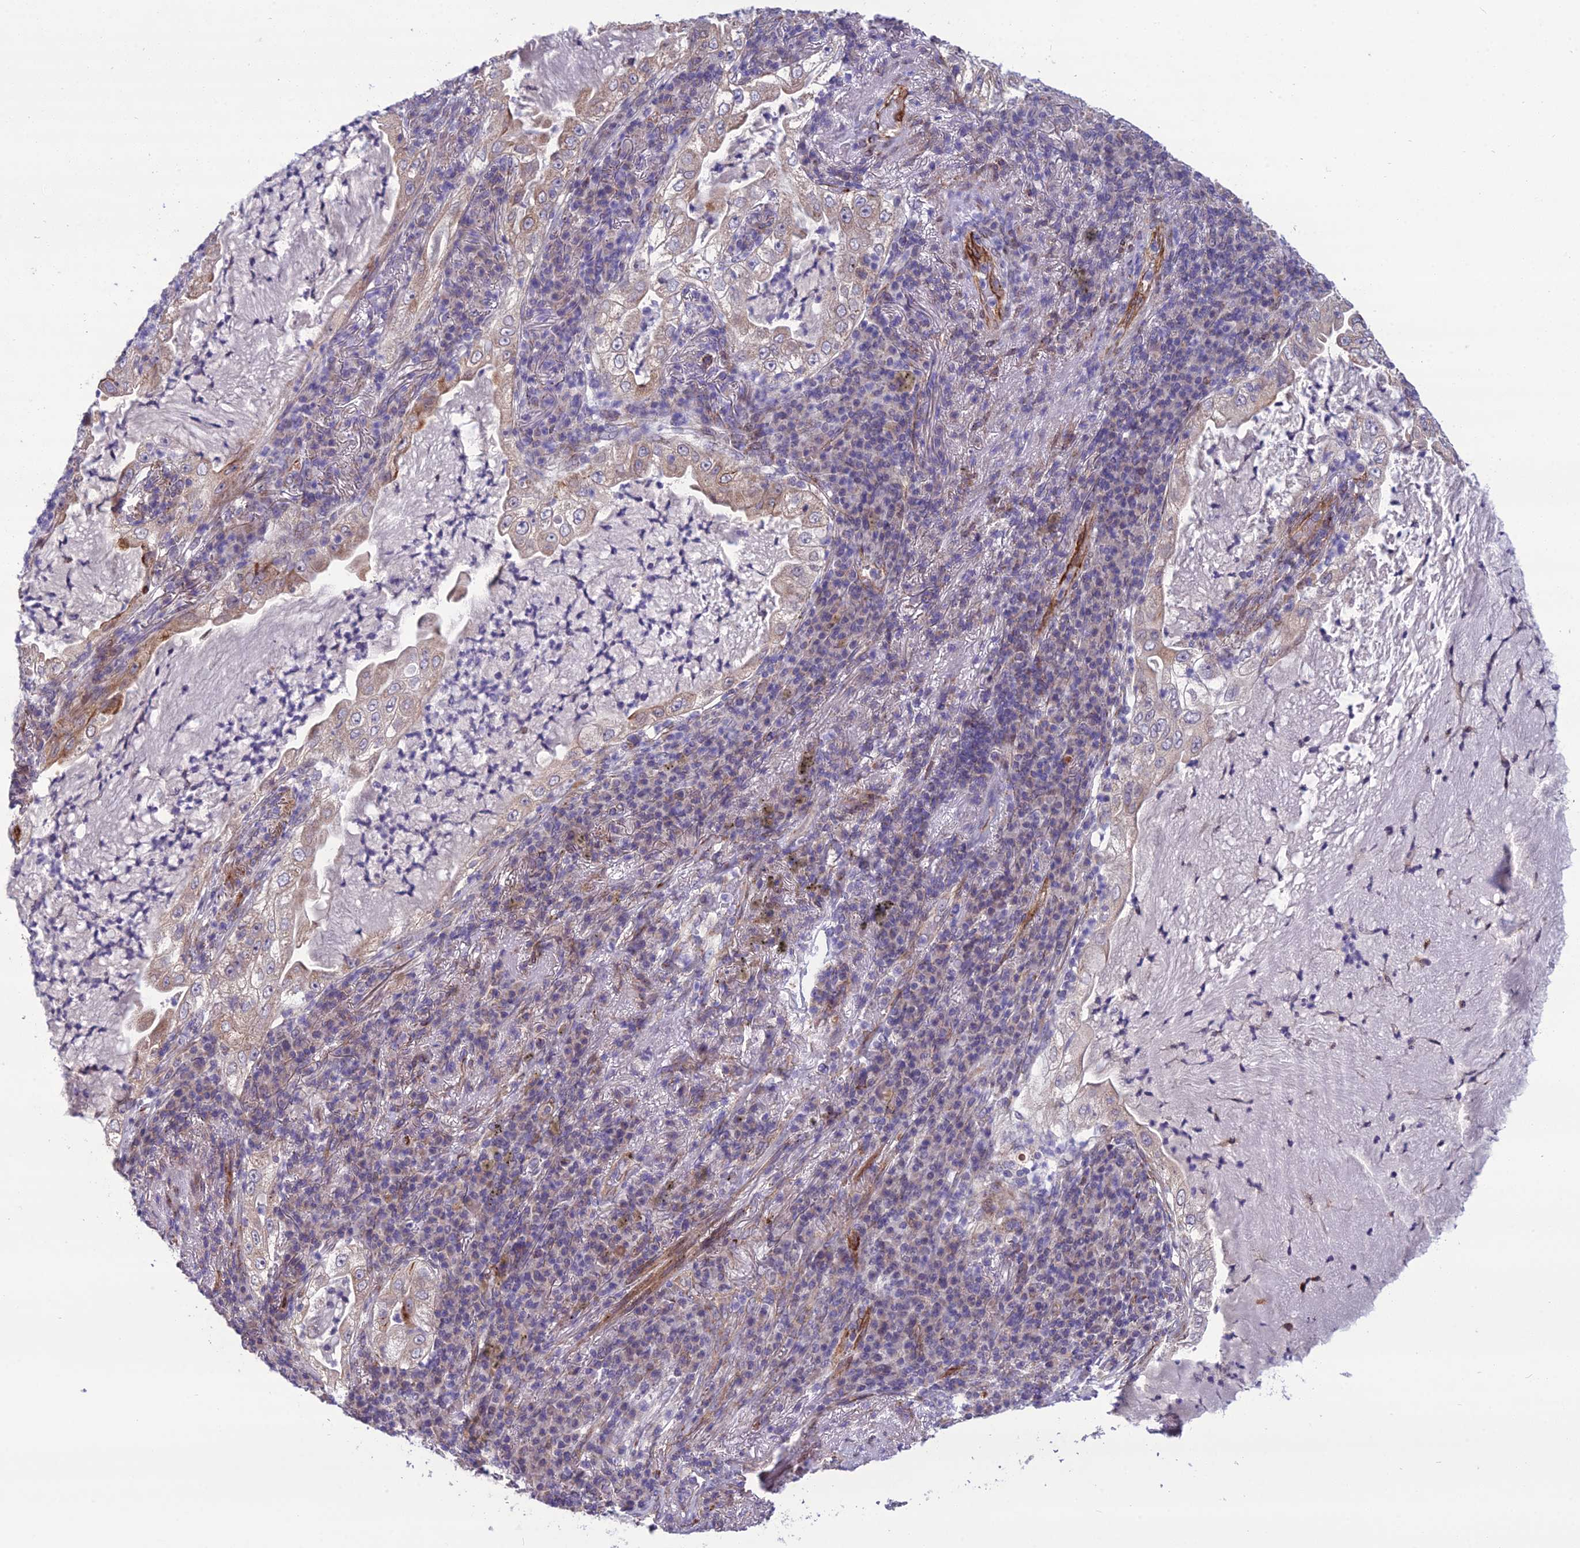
{"staining": {"intensity": "weak", "quantity": "25%-75%", "location": "cytoplasmic/membranous"}, "tissue": "lung cancer", "cell_type": "Tumor cells", "image_type": "cancer", "snomed": [{"axis": "morphology", "description": "Adenocarcinoma, NOS"}, {"axis": "topography", "description": "Lung"}], "caption": "This is an image of immunohistochemistry (IHC) staining of lung cancer, which shows weak staining in the cytoplasmic/membranous of tumor cells.", "gene": "NODAL", "patient": {"sex": "female", "age": 73}}